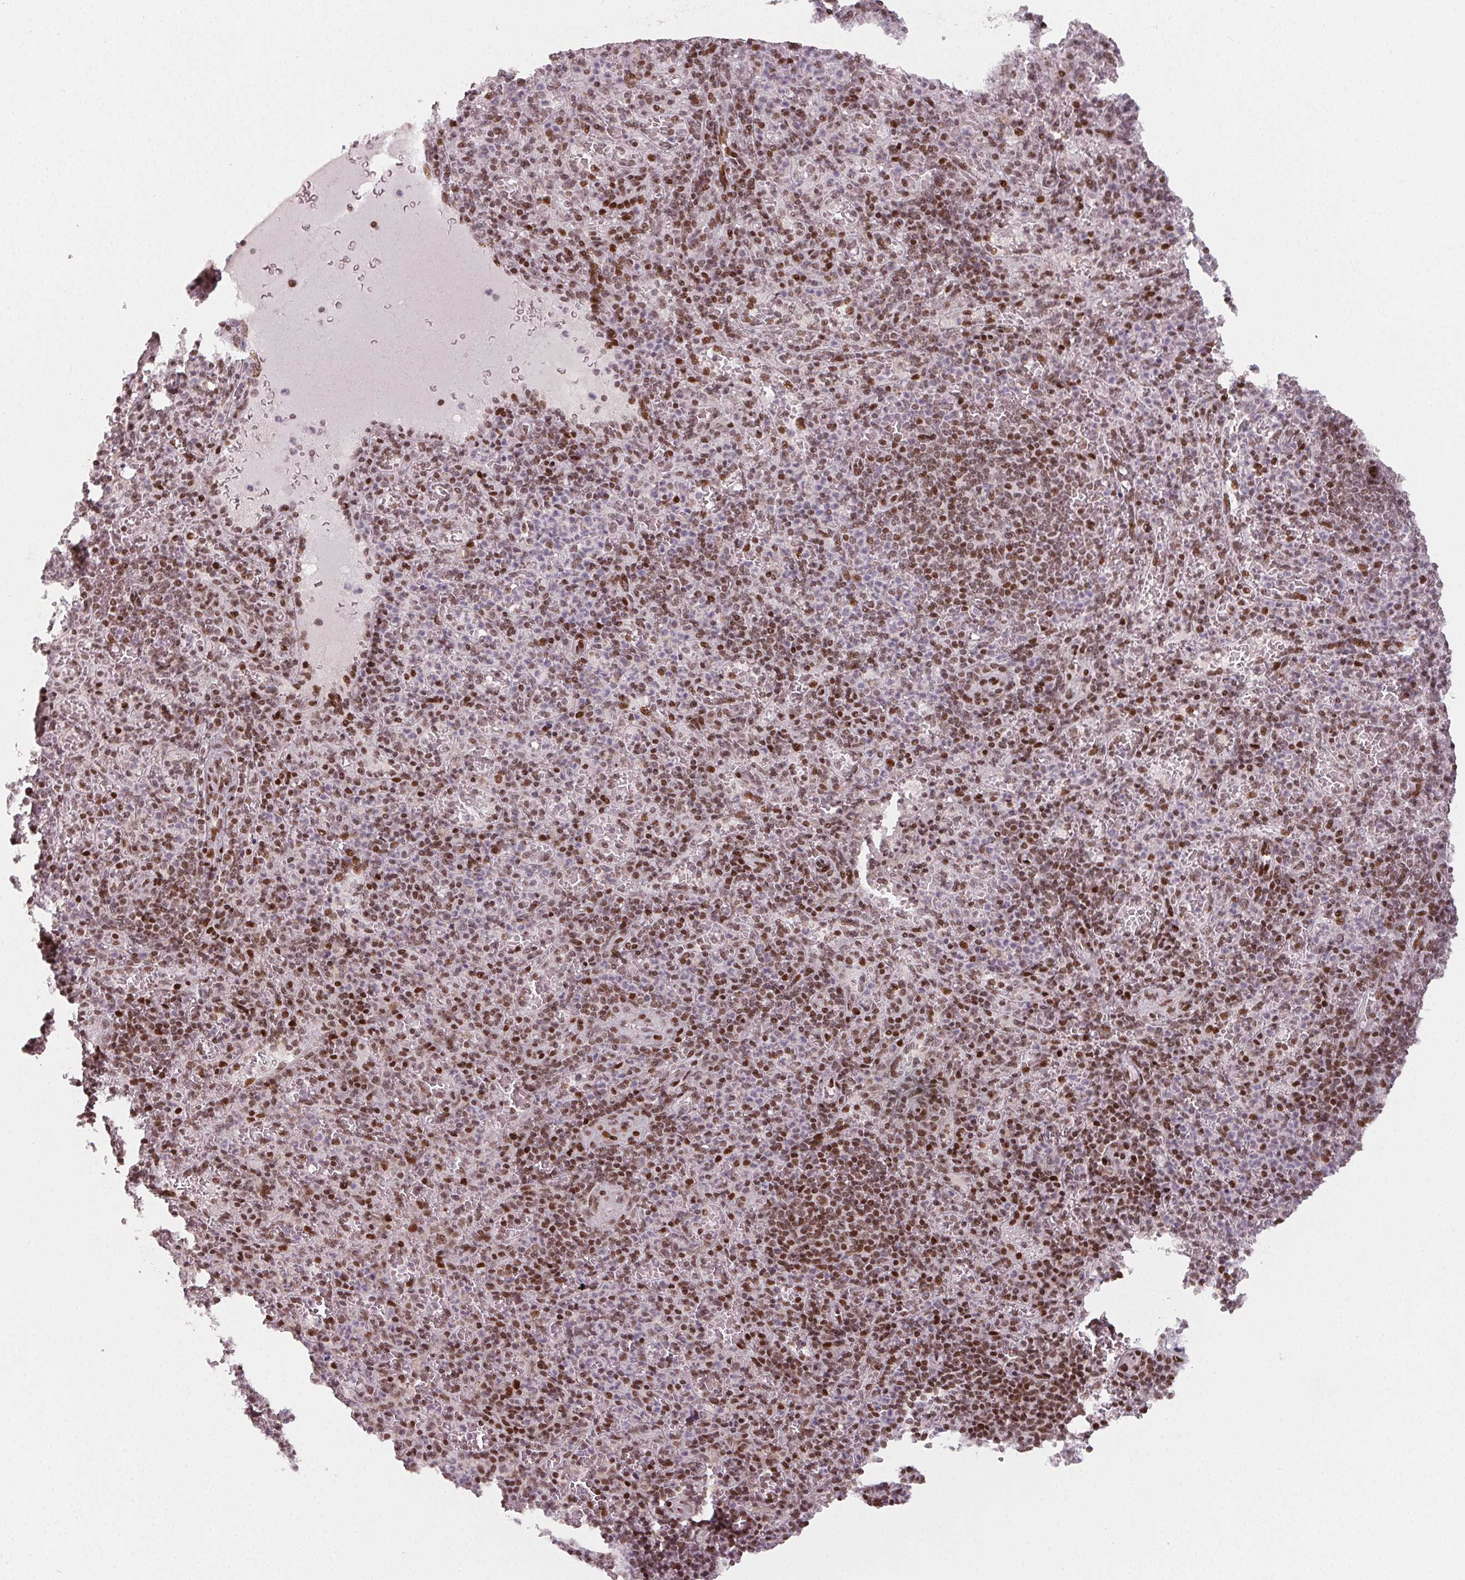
{"staining": {"intensity": "moderate", "quantity": ">75%", "location": "nuclear"}, "tissue": "spleen", "cell_type": "Cells in red pulp", "image_type": "normal", "snomed": [{"axis": "morphology", "description": "Normal tissue, NOS"}, {"axis": "topography", "description": "Spleen"}], "caption": "IHC (DAB (3,3'-diaminobenzidine)) staining of unremarkable spleen reveals moderate nuclear protein staining in about >75% of cells in red pulp. (Stains: DAB (3,3'-diaminobenzidine) in brown, nuclei in blue, Microscopy: brightfield microscopy at high magnification).", "gene": "KMT2A", "patient": {"sex": "female", "age": 74}}